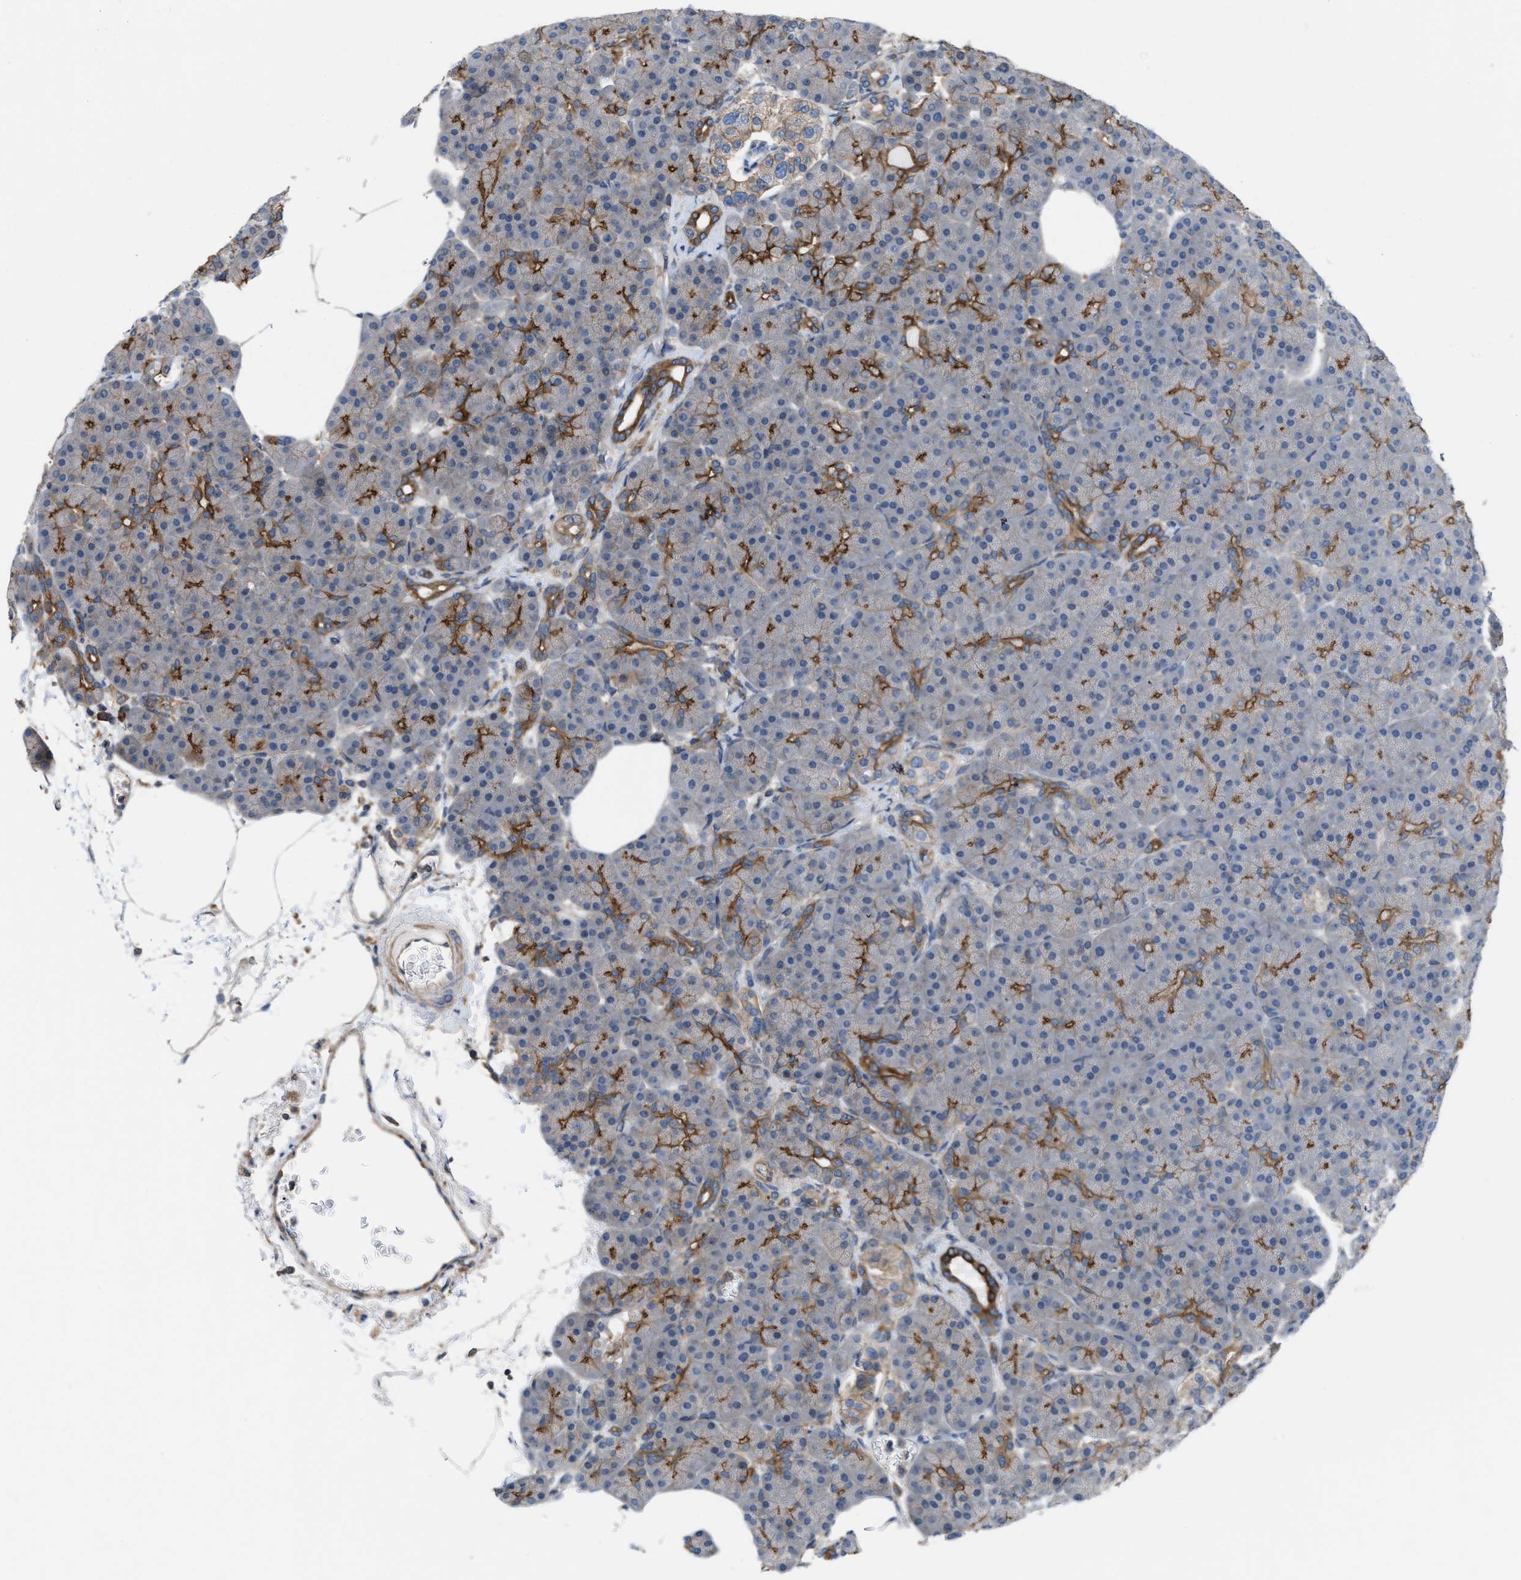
{"staining": {"intensity": "moderate", "quantity": "25%-75%", "location": "cytoplasmic/membranous"}, "tissue": "pancreas", "cell_type": "Exocrine glandular cells", "image_type": "normal", "snomed": [{"axis": "morphology", "description": "Normal tissue, NOS"}, {"axis": "topography", "description": "Pancreas"}], "caption": "A brown stain shows moderate cytoplasmic/membranous positivity of a protein in exocrine glandular cells of benign human pancreas. Nuclei are stained in blue.", "gene": "MYO18A", "patient": {"sex": "female", "age": 70}}